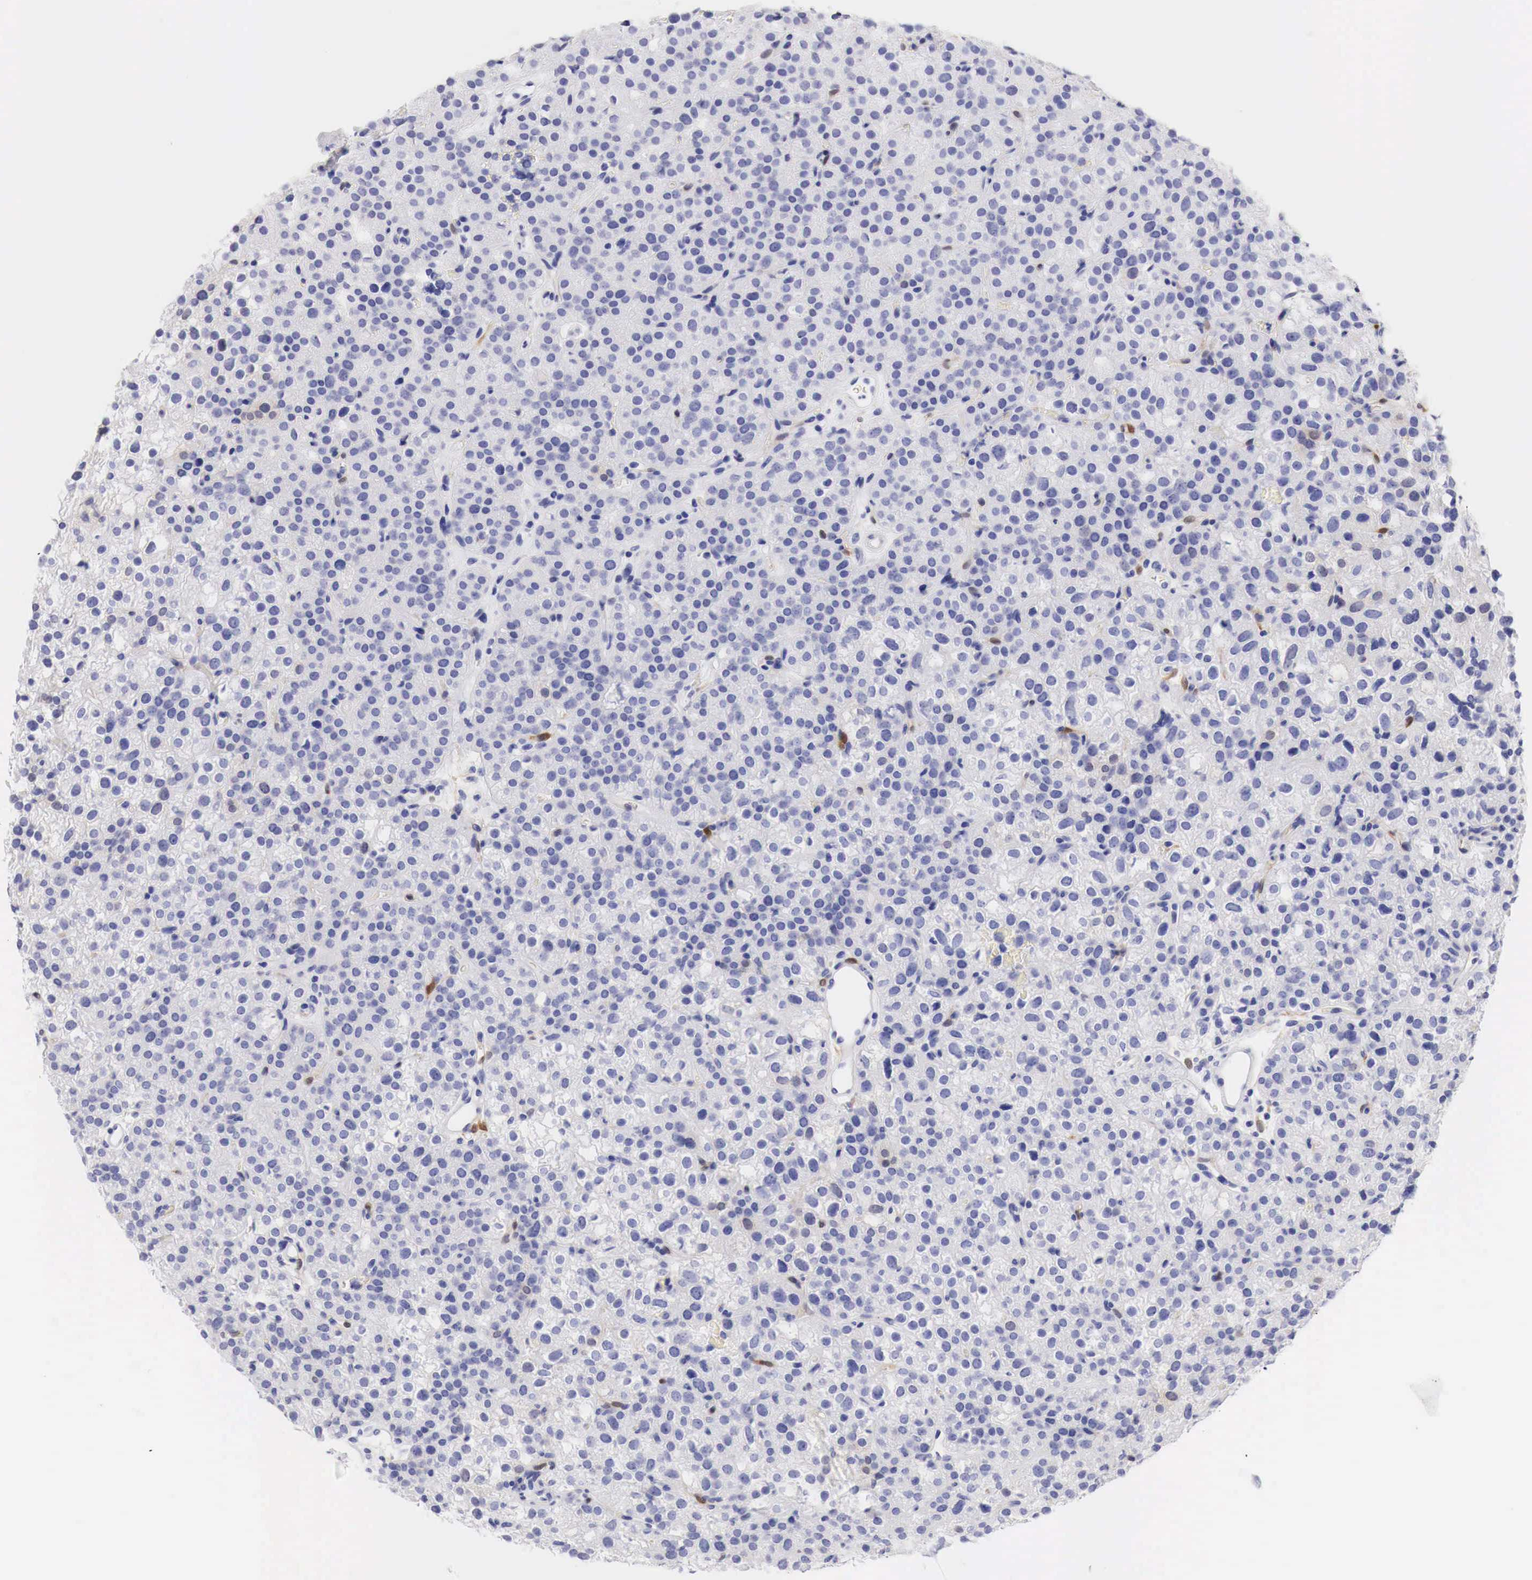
{"staining": {"intensity": "negative", "quantity": "none", "location": "none"}, "tissue": "parathyroid gland", "cell_type": "Glandular cells", "image_type": "normal", "snomed": [{"axis": "morphology", "description": "Normal tissue, NOS"}, {"axis": "topography", "description": "Parathyroid gland"}], "caption": "Unremarkable parathyroid gland was stained to show a protein in brown. There is no significant expression in glandular cells. The staining was performed using DAB (3,3'-diaminobenzidine) to visualize the protein expression in brown, while the nuclei were stained in blue with hematoxylin (Magnification: 20x).", "gene": "CDKN2A", "patient": {"sex": "male", "age": 71}}